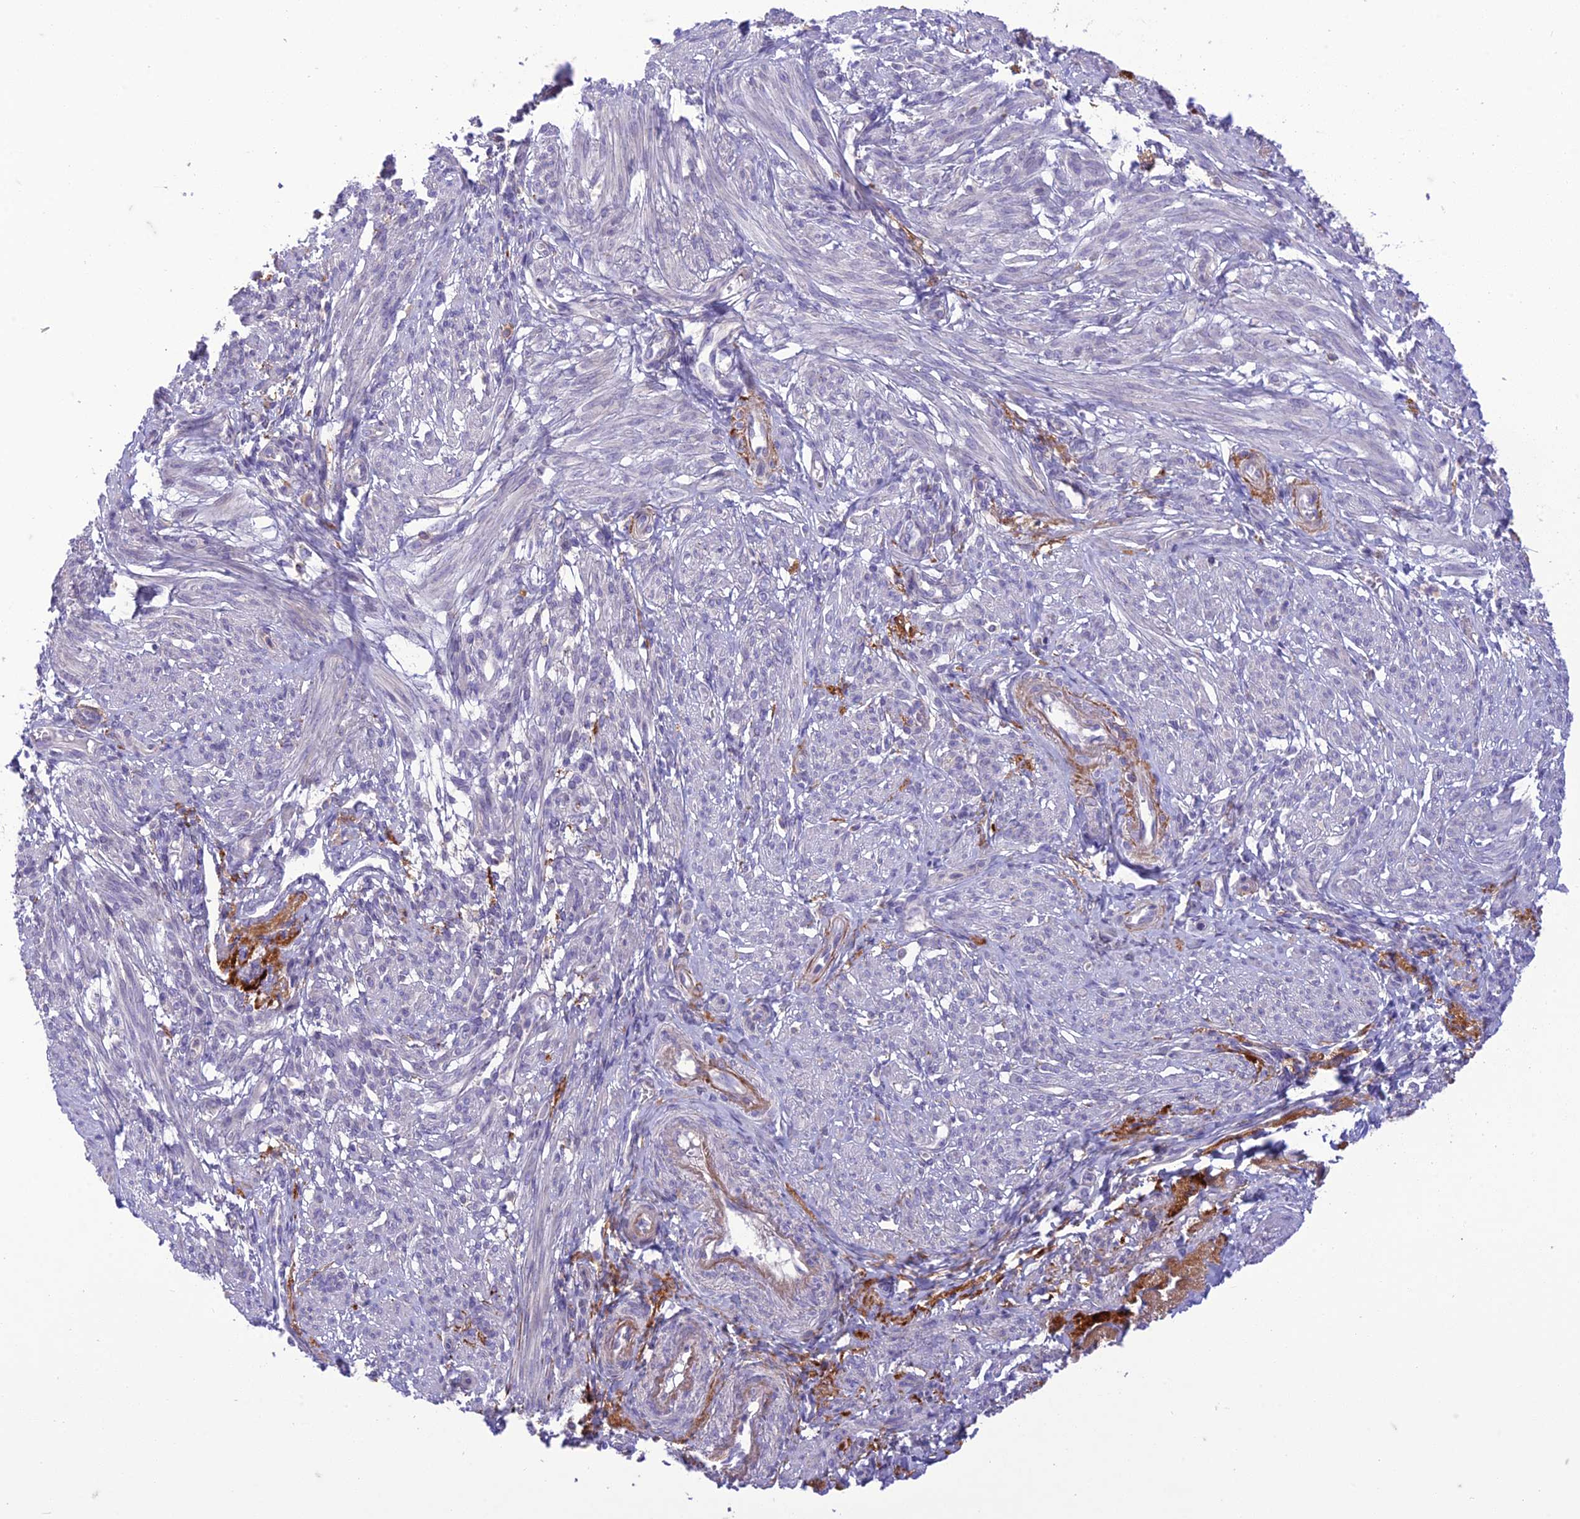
{"staining": {"intensity": "moderate", "quantity": "25%-75%", "location": "cytoplasmic/membranous"}, "tissue": "smooth muscle", "cell_type": "Smooth muscle cells", "image_type": "normal", "snomed": [{"axis": "morphology", "description": "Normal tissue, NOS"}, {"axis": "topography", "description": "Smooth muscle"}], "caption": "Benign smooth muscle reveals moderate cytoplasmic/membranous expression in approximately 25%-75% of smooth muscle cells, visualized by immunohistochemistry.", "gene": "ITGAE", "patient": {"sex": "female", "age": 39}}